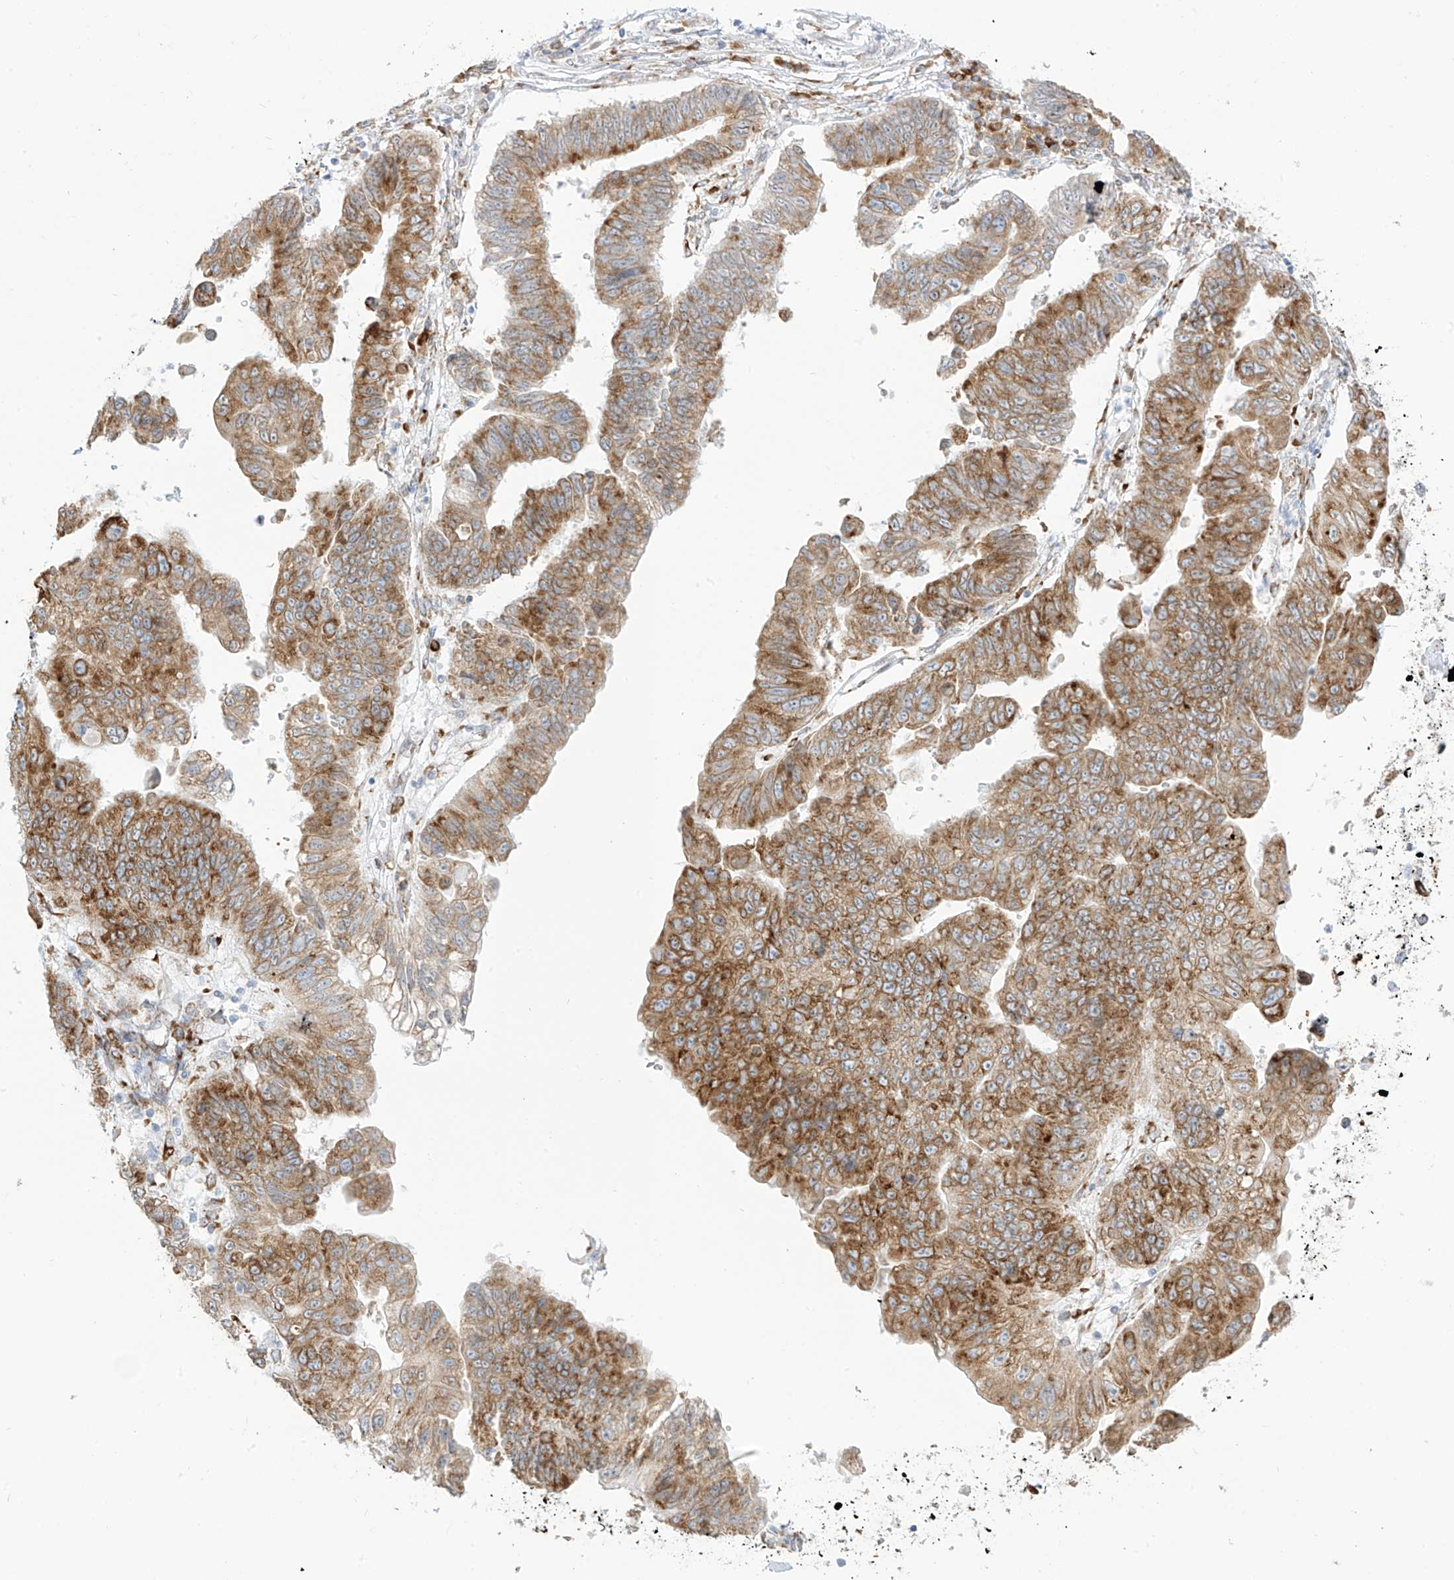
{"staining": {"intensity": "moderate", "quantity": ">75%", "location": "cytoplasmic/membranous"}, "tissue": "stomach cancer", "cell_type": "Tumor cells", "image_type": "cancer", "snomed": [{"axis": "morphology", "description": "Adenocarcinoma, NOS"}, {"axis": "topography", "description": "Stomach"}], "caption": "About >75% of tumor cells in human adenocarcinoma (stomach) show moderate cytoplasmic/membranous protein staining as visualized by brown immunohistochemical staining.", "gene": "LRRC59", "patient": {"sex": "male", "age": 59}}